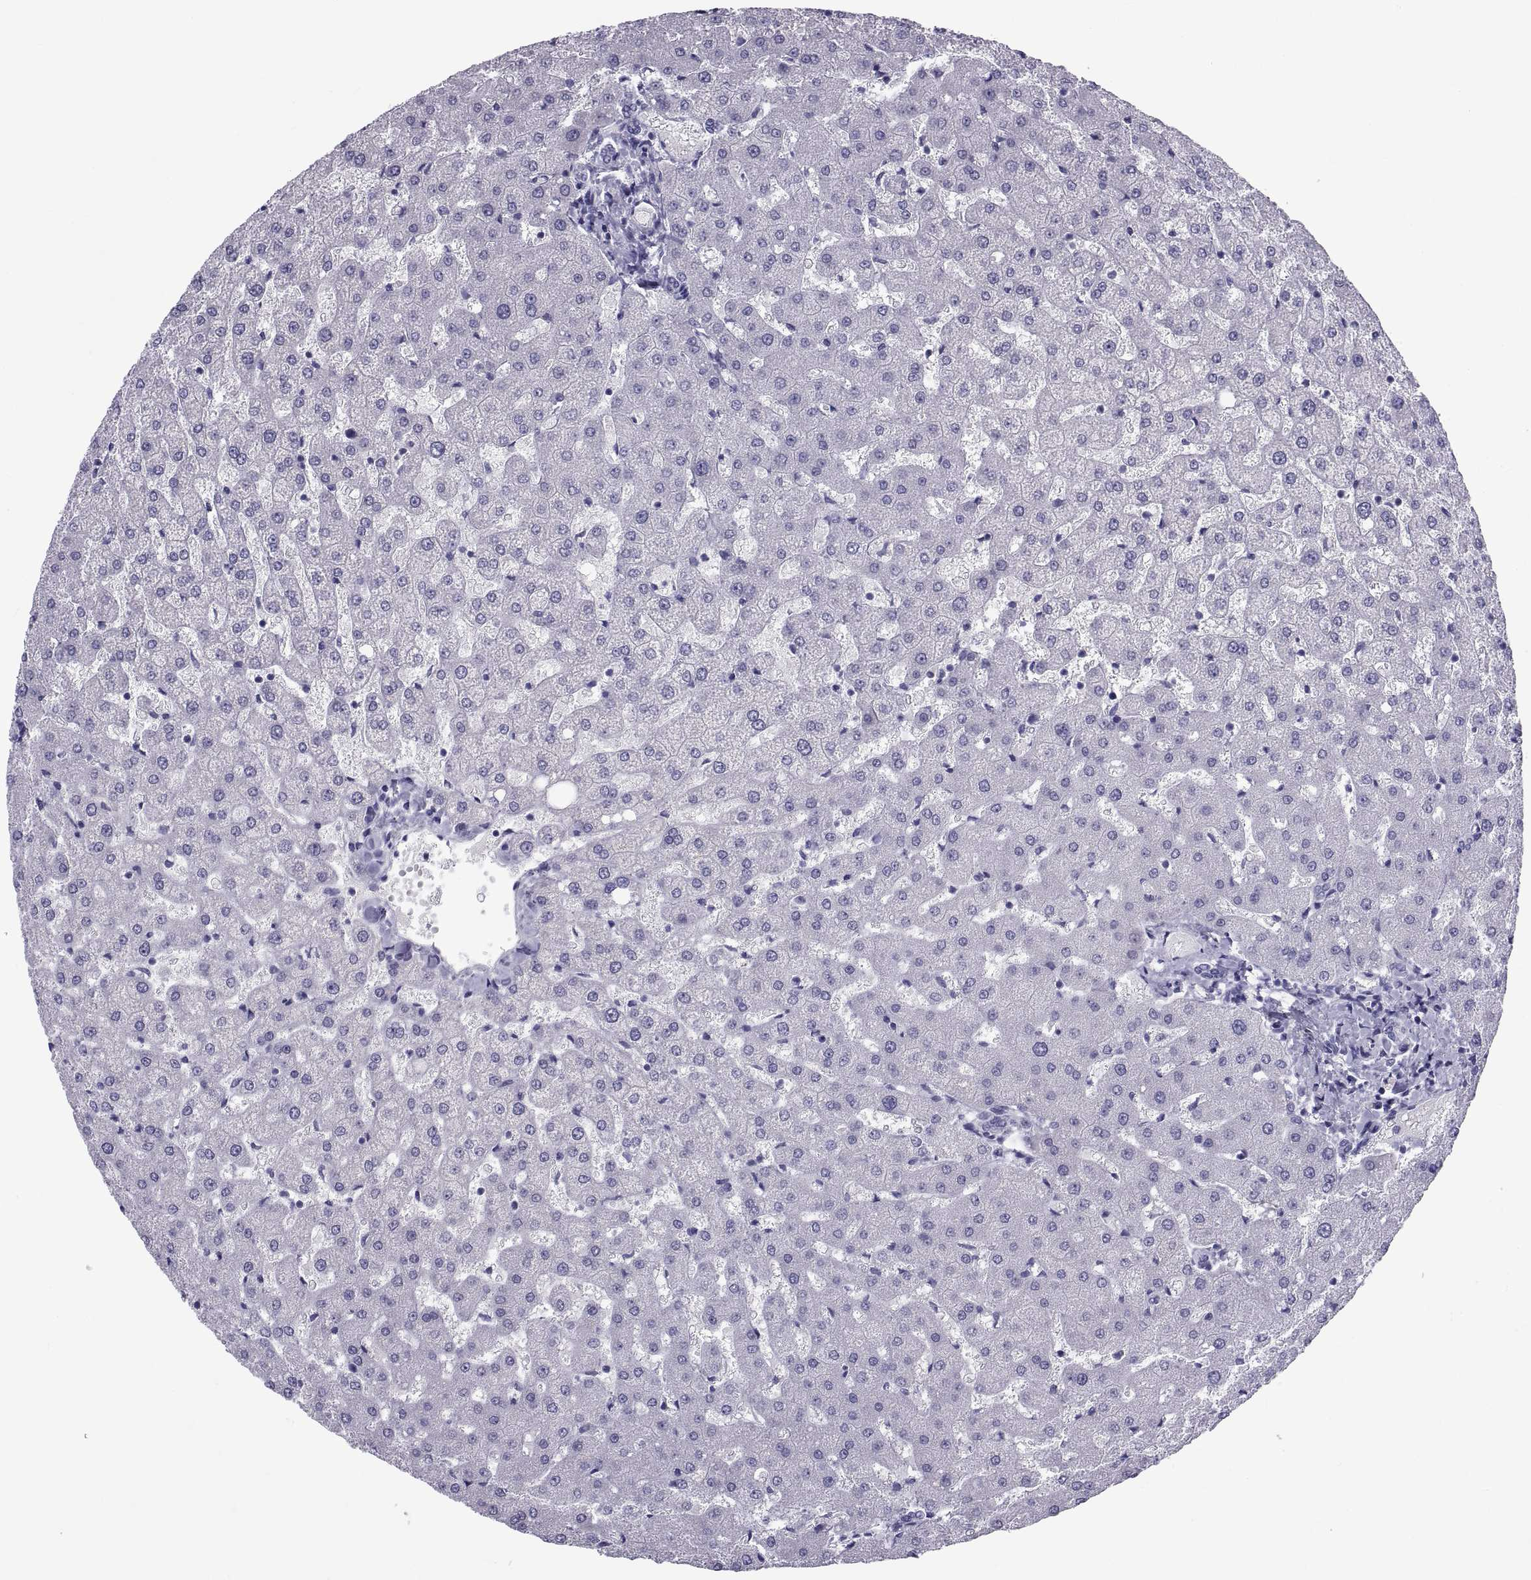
{"staining": {"intensity": "negative", "quantity": "none", "location": "none"}, "tissue": "liver", "cell_type": "Cholangiocytes", "image_type": "normal", "snomed": [{"axis": "morphology", "description": "Normal tissue, NOS"}, {"axis": "topography", "description": "Liver"}], "caption": "Protein analysis of normal liver shows no significant expression in cholangiocytes. (Immunohistochemistry, brightfield microscopy, high magnification).", "gene": "NPTX2", "patient": {"sex": "female", "age": 50}}